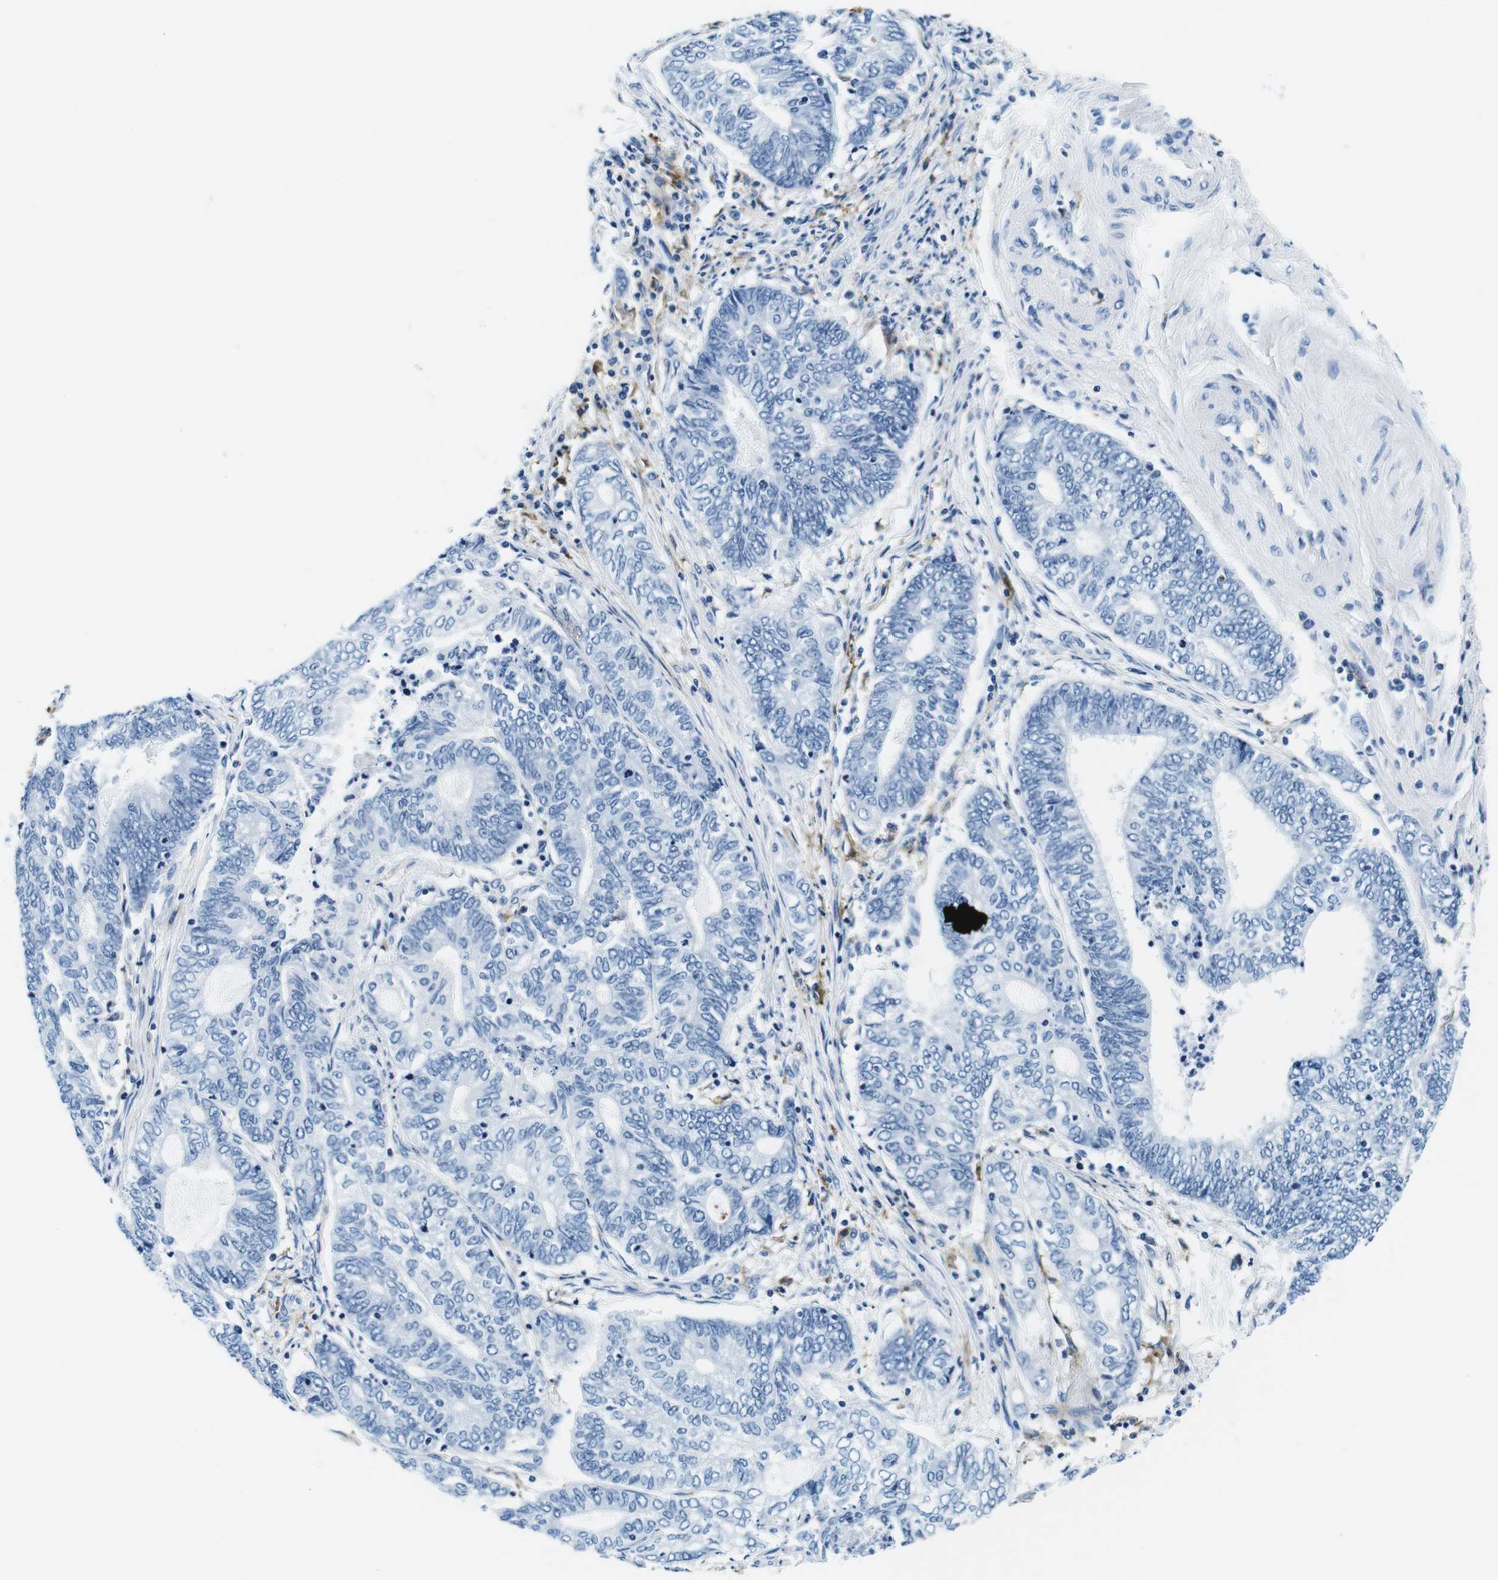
{"staining": {"intensity": "negative", "quantity": "none", "location": "none"}, "tissue": "endometrial cancer", "cell_type": "Tumor cells", "image_type": "cancer", "snomed": [{"axis": "morphology", "description": "Adenocarcinoma, NOS"}, {"axis": "topography", "description": "Uterus"}, {"axis": "topography", "description": "Endometrium"}], "caption": "Immunohistochemistry (IHC) of endometrial cancer (adenocarcinoma) exhibits no expression in tumor cells. (DAB (3,3'-diaminobenzidine) immunohistochemistry (IHC), high magnification).", "gene": "HLA-DRB1", "patient": {"sex": "female", "age": 70}}